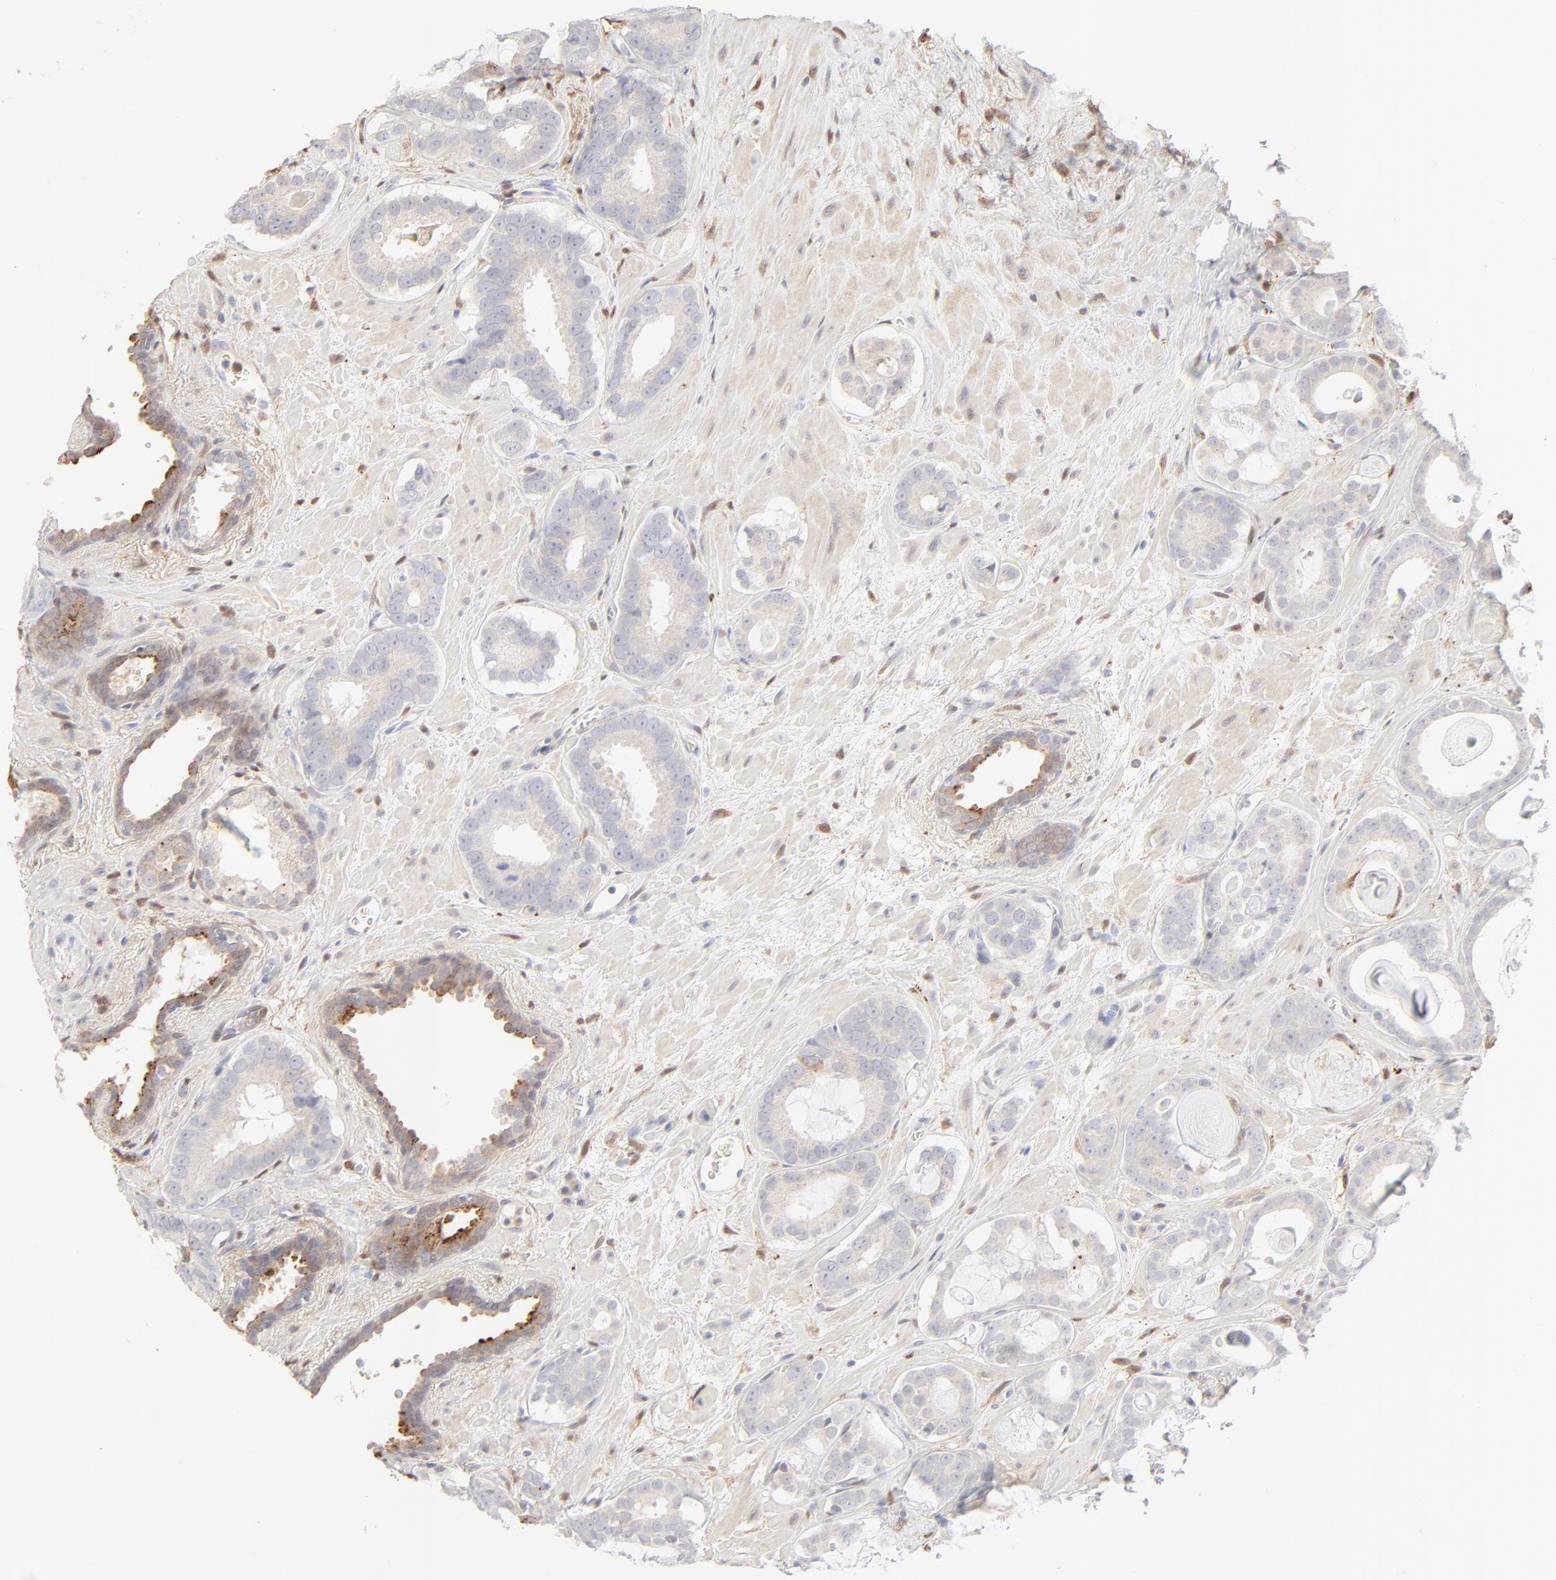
{"staining": {"intensity": "negative", "quantity": "none", "location": "none"}, "tissue": "prostate cancer", "cell_type": "Tumor cells", "image_type": "cancer", "snomed": [{"axis": "morphology", "description": "Adenocarcinoma, Low grade"}, {"axis": "topography", "description": "Prostate"}], "caption": "Immunohistochemistry of human prostate cancer (low-grade adenocarcinoma) exhibits no expression in tumor cells.", "gene": "LGALS2", "patient": {"sex": "male", "age": 57}}